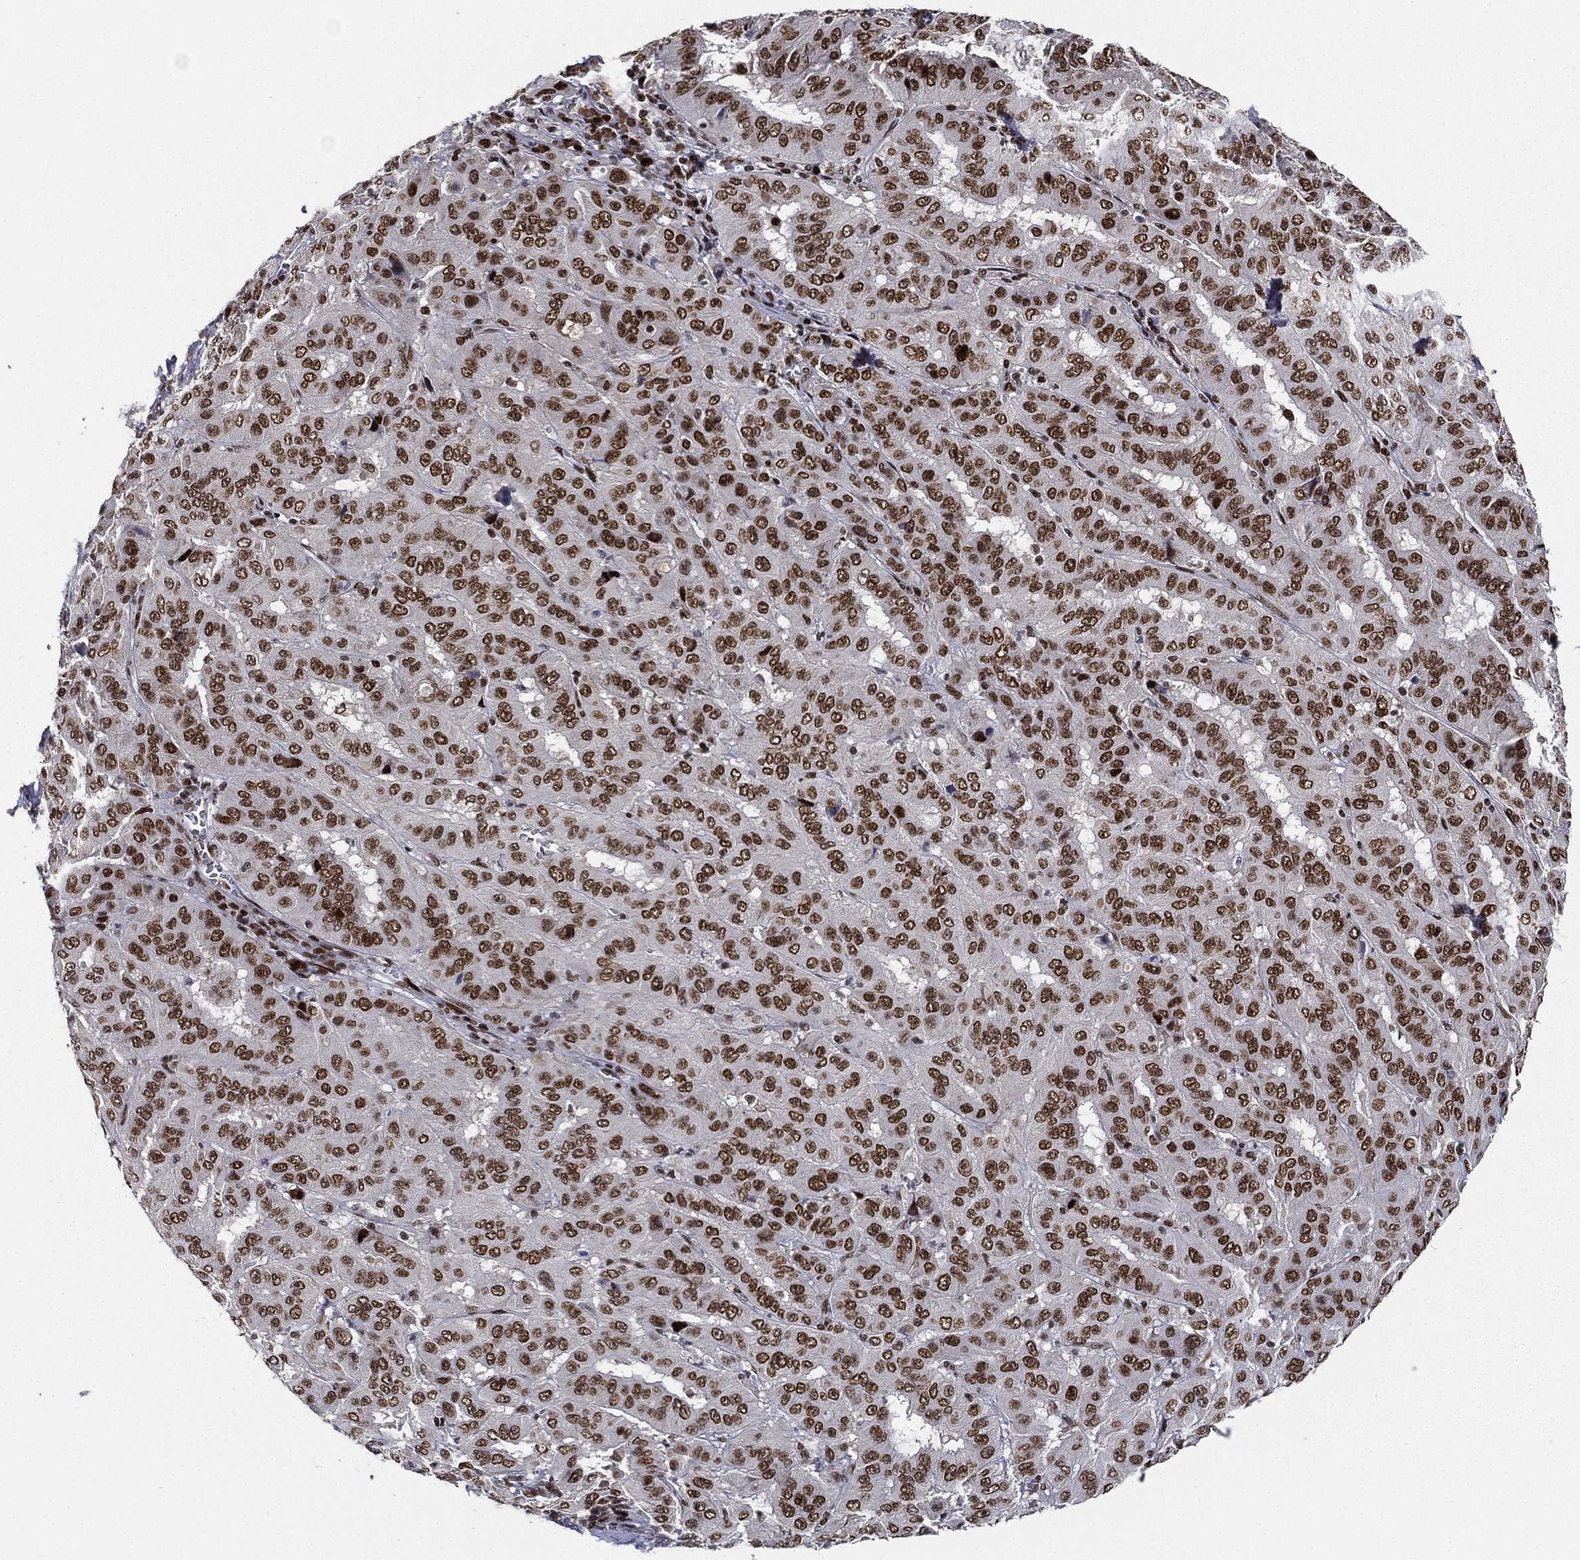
{"staining": {"intensity": "strong", "quantity": ">75%", "location": "nuclear"}, "tissue": "pancreatic cancer", "cell_type": "Tumor cells", "image_type": "cancer", "snomed": [{"axis": "morphology", "description": "Adenocarcinoma, NOS"}, {"axis": "topography", "description": "Pancreas"}], "caption": "A brown stain shows strong nuclear expression of a protein in pancreatic cancer (adenocarcinoma) tumor cells. (DAB IHC with brightfield microscopy, high magnification).", "gene": "RTF1", "patient": {"sex": "male", "age": 63}}